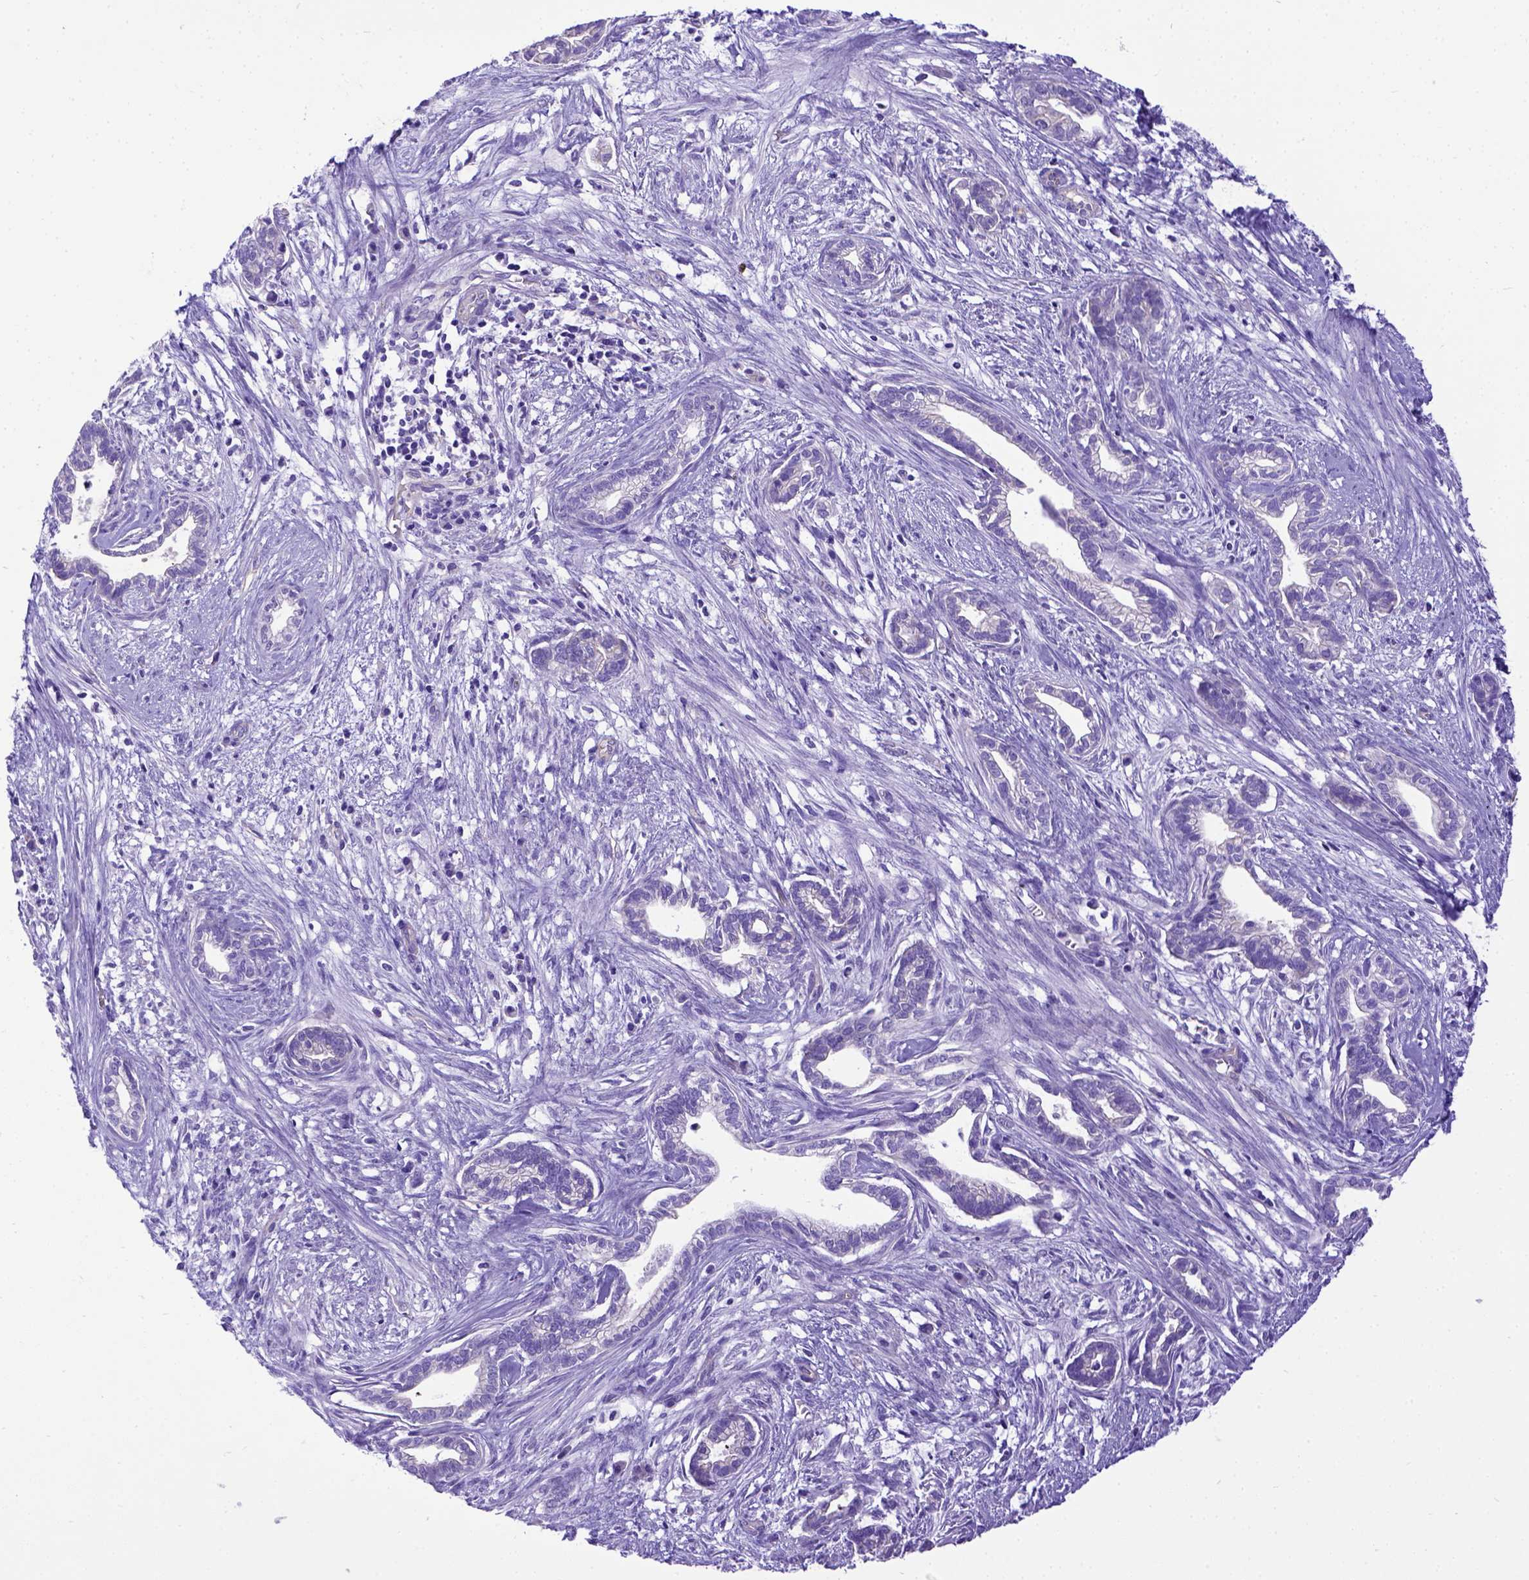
{"staining": {"intensity": "negative", "quantity": "none", "location": "none"}, "tissue": "cervical cancer", "cell_type": "Tumor cells", "image_type": "cancer", "snomed": [{"axis": "morphology", "description": "Adenocarcinoma, NOS"}, {"axis": "topography", "description": "Cervix"}], "caption": "DAB (3,3'-diaminobenzidine) immunohistochemical staining of human cervical cancer (adenocarcinoma) displays no significant positivity in tumor cells.", "gene": "LRRC18", "patient": {"sex": "female", "age": 62}}